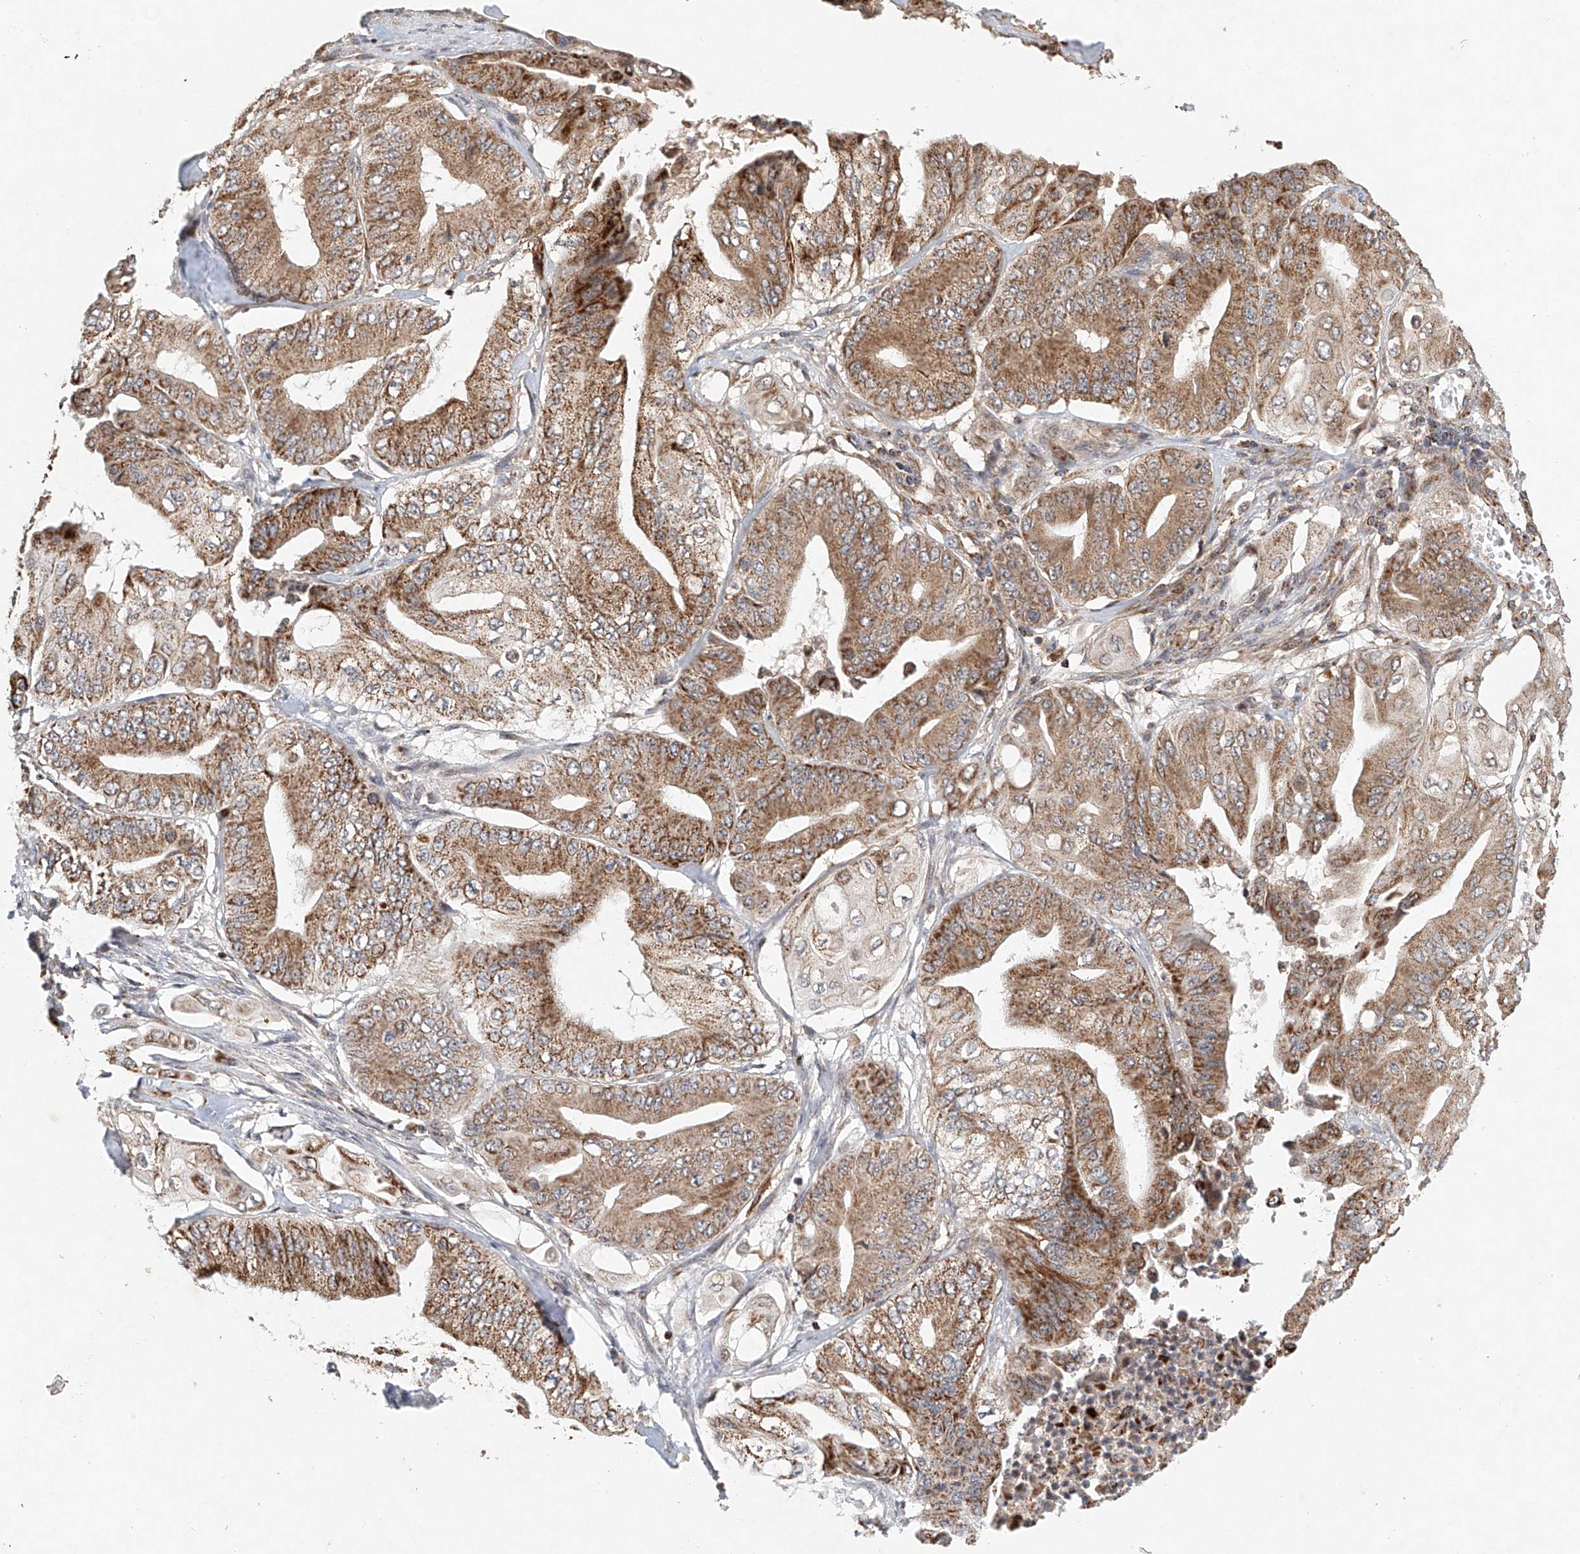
{"staining": {"intensity": "moderate", "quantity": ">75%", "location": "cytoplasmic/membranous"}, "tissue": "pancreatic cancer", "cell_type": "Tumor cells", "image_type": "cancer", "snomed": [{"axis": "morphology", "description": "Adenocarcinoma, NOS"}, {"axis": "topography", "description": "Pancreas"}], "caption": "Immunohistochemical staining of human pancreatic cancer (adenocarcinoma) exhibits moderate cytoplasmic/membranous protein staining in about >75% of tumor cells. (DAB (3,3'-diaminobenzidine) = brown stain, brightfield microscopy at high magnification).", "gene": "DCAF11", "patient": {"sex": "female", "age": 77}}